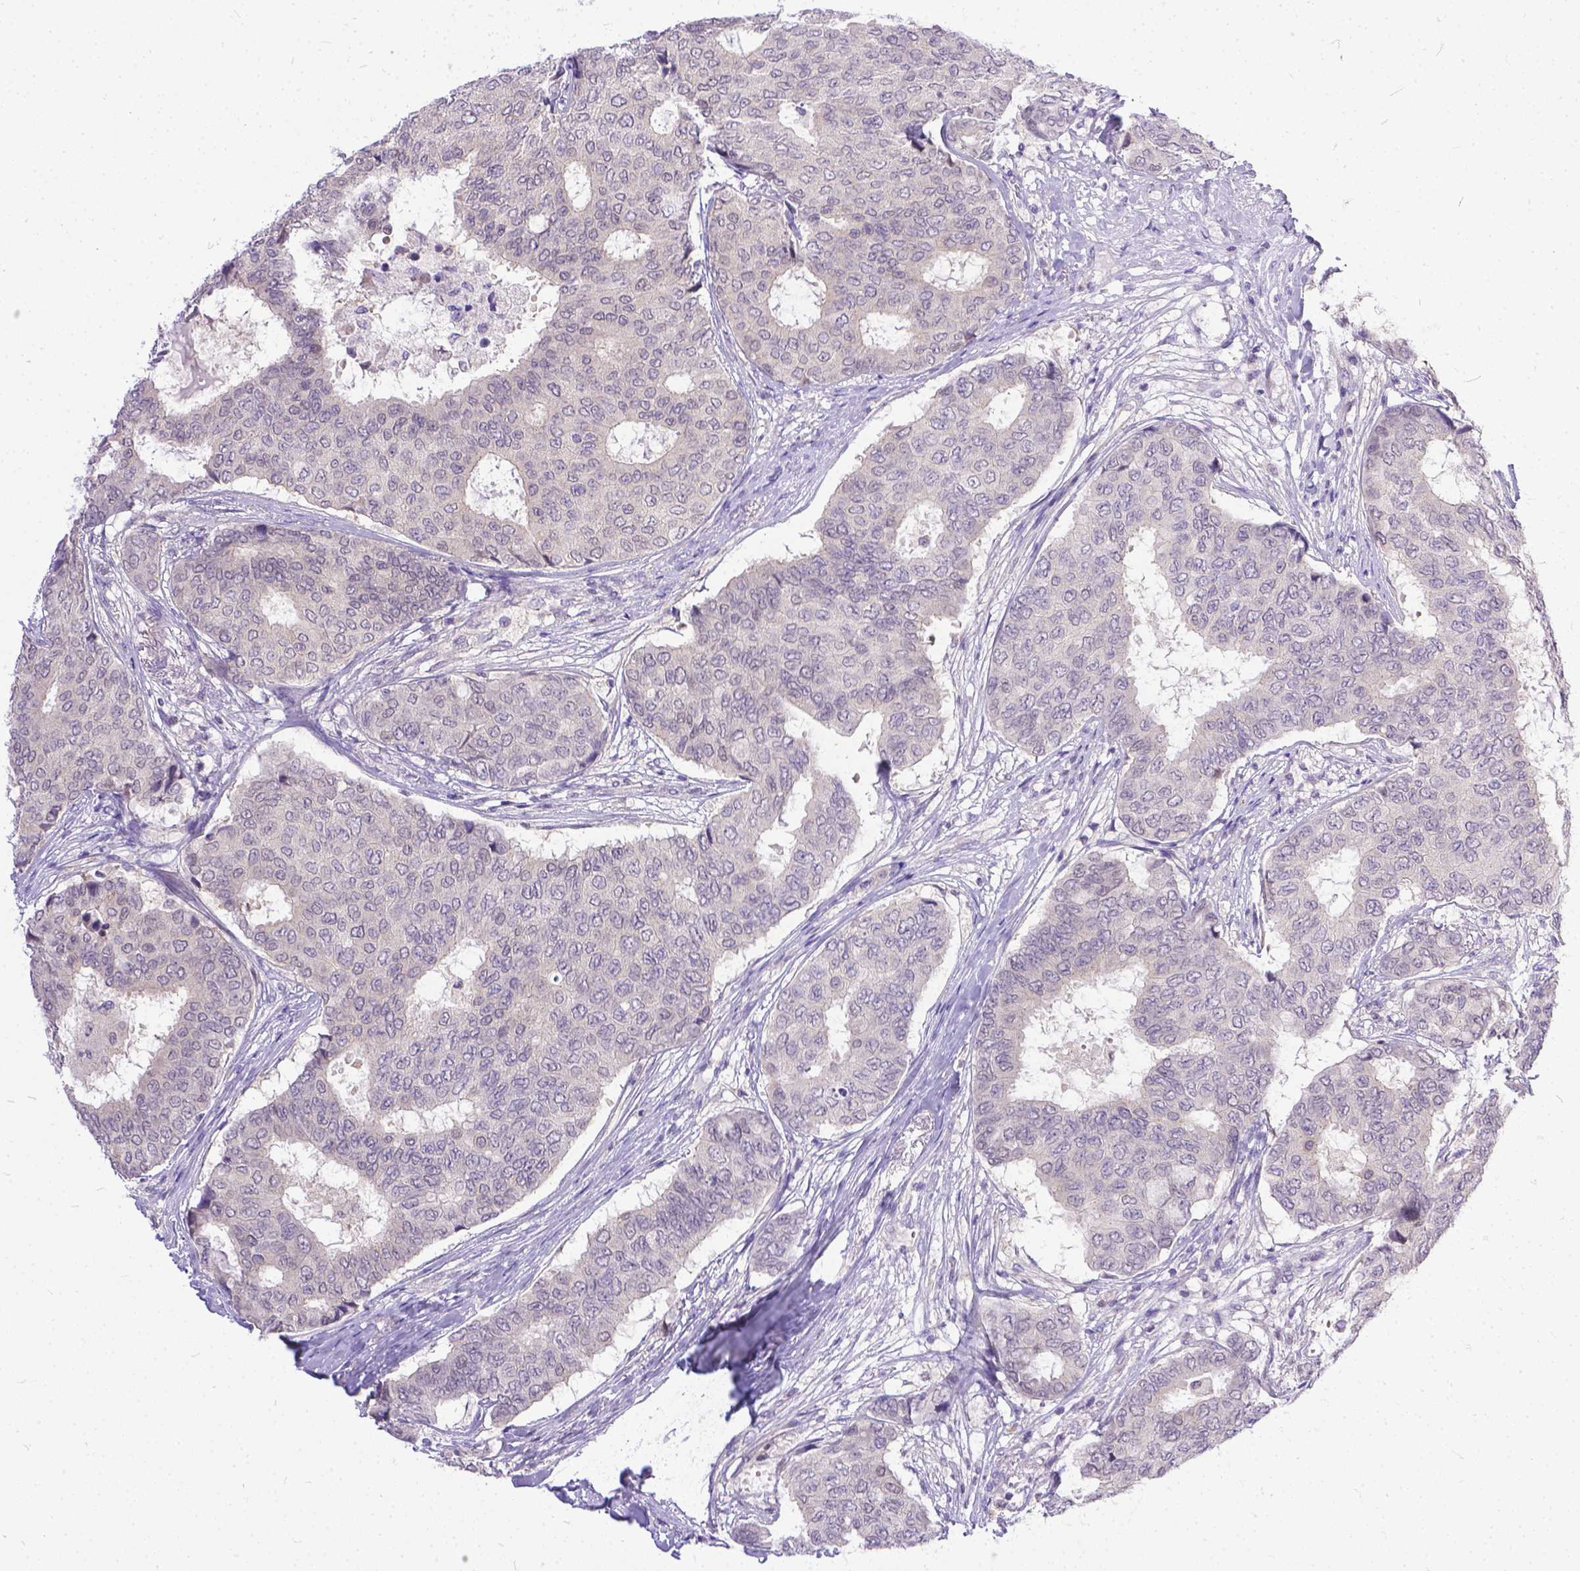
{"staining": {"intensity": "negative", "quantity": "none", "location": "none"}, "tissue": "breast cancer", "cell_type": "Tumor cells", "image_type": "cancer", "snomed": [{"axis": "morphology", "description": "Duct carcinoma"}, {"axis": "topography", "description": "Breast"}], "caption": "The histopathology image reveals no significant expression in tumor cells of intraductal carcinoma (breast).", "gene": "TTLL6", "patient": {"sex": "female", "age": 75}}